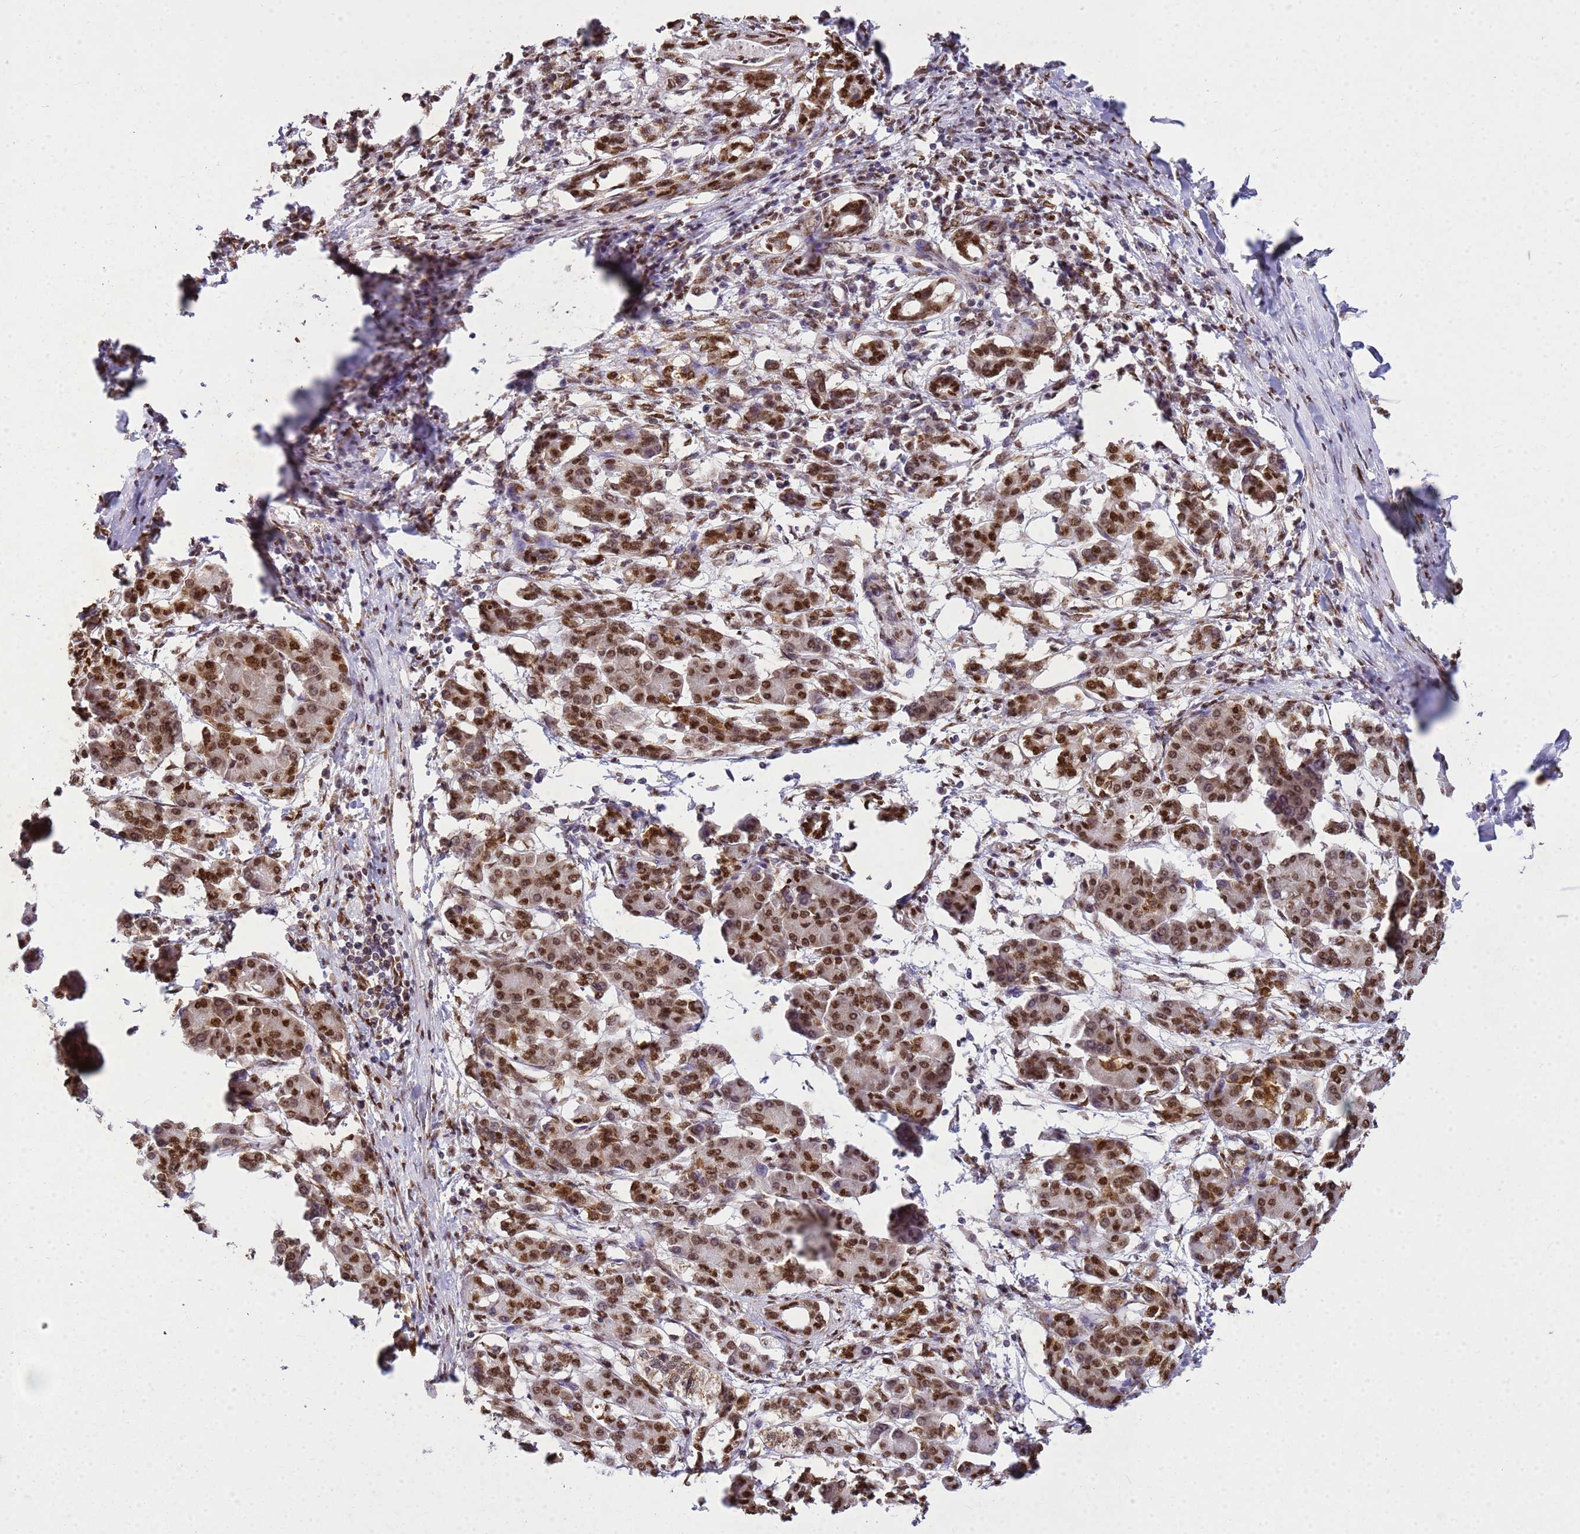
{"staining": {"intensity": "moderate", "quantity": ">75%", "location": "nuclear"}, "tissue": "pancreatic cancer", "cell_type": "Tumor cells", "image_type": "cancer", "snomed": [{"axis": "morphology", "description": "Adenocarcinoma, NOS"}, {"axis": "topography", "description": "Pancreas"}], "caption": "Pancreatic cancer stained with immunohistochemistry displays moderate nuclear staining in about >75% of tumor cells.", "gene": "APEX1", "patient": {"sex": "female", "age": 55}}